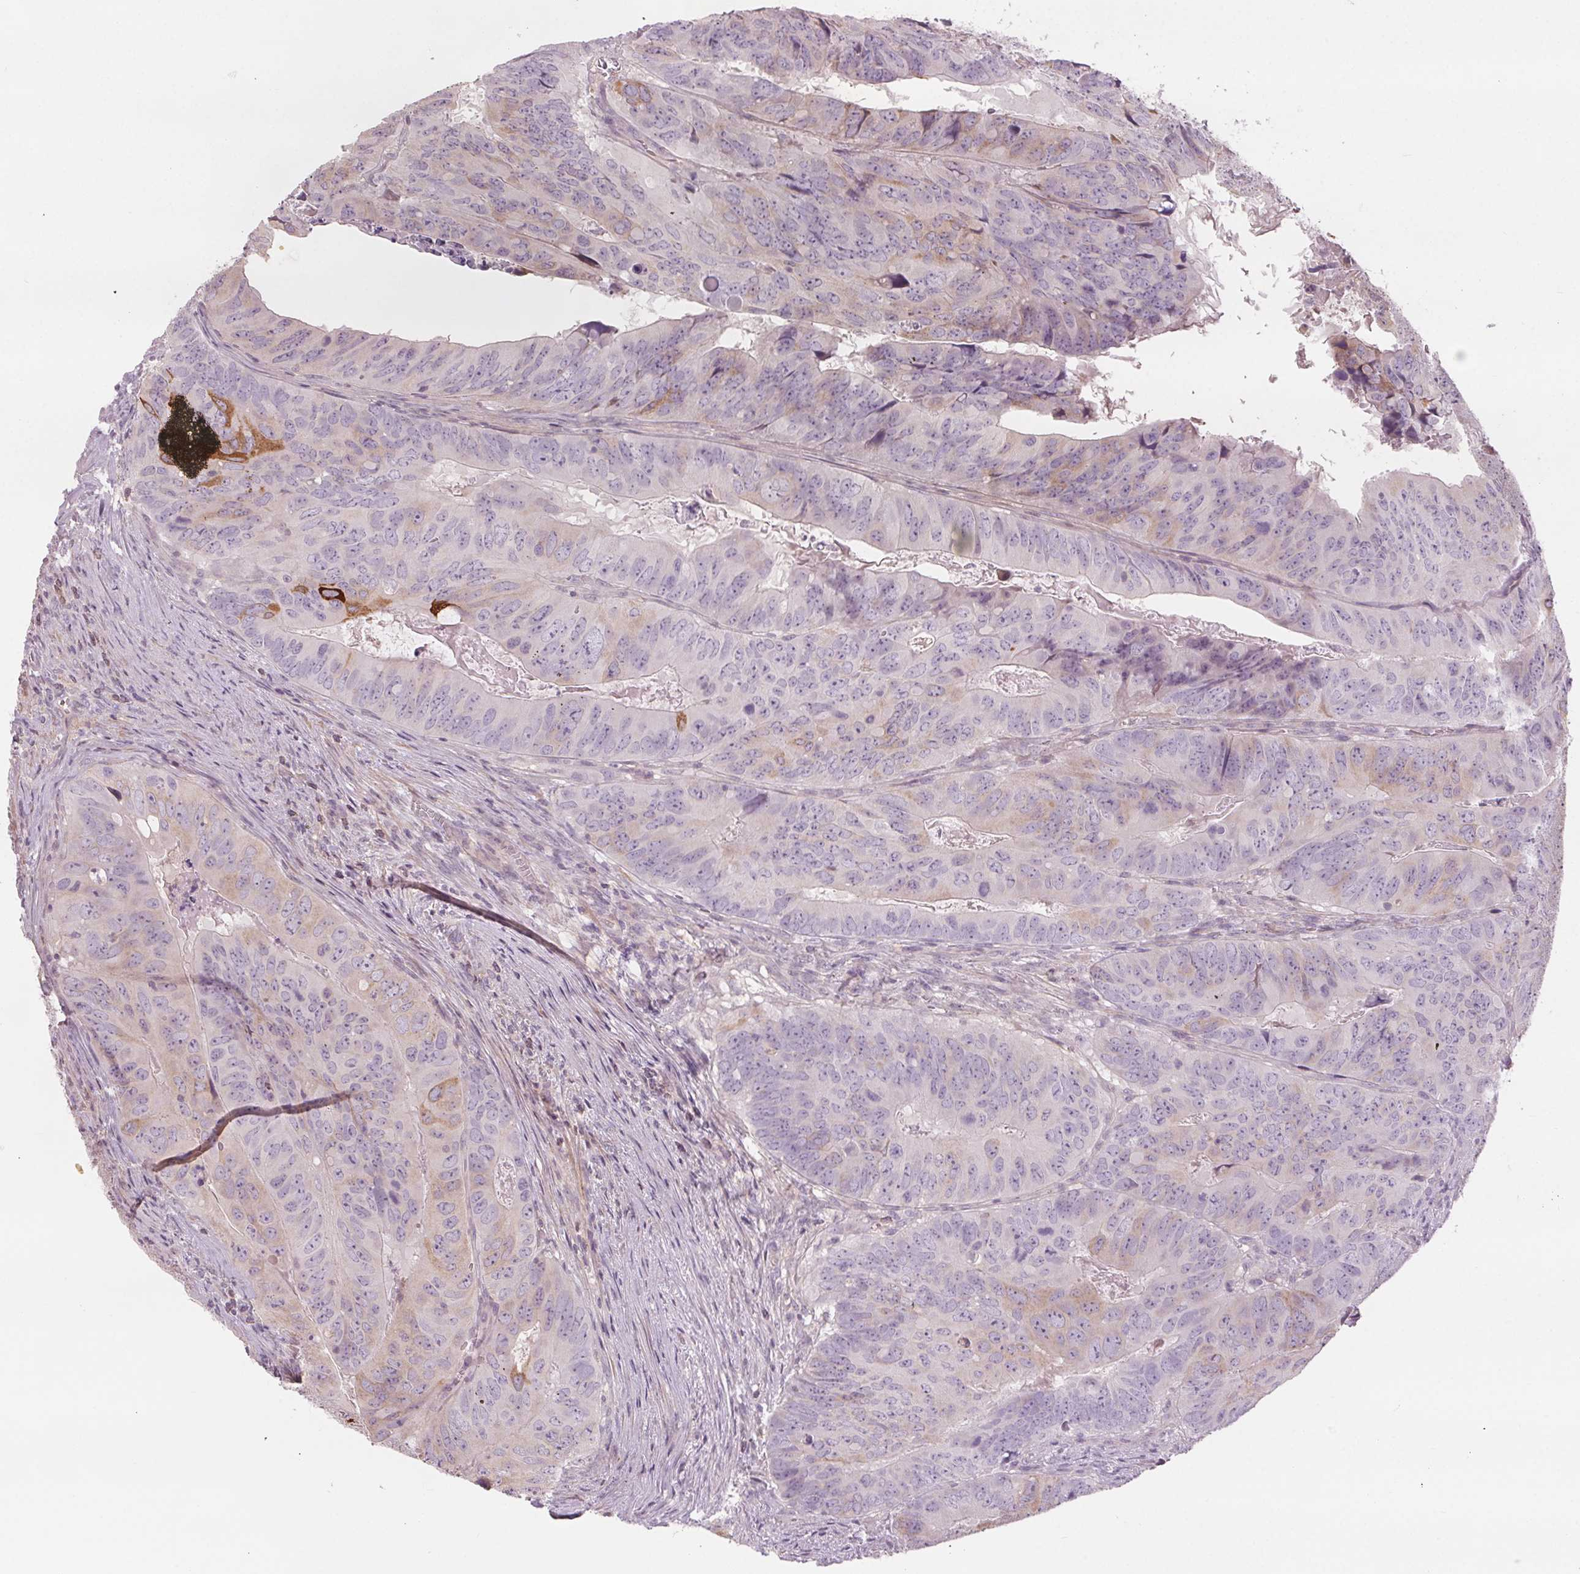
{"staining": {"intensity": "weak", "quantity": "<25%", "location": "cytoplasmic/membranous"}, "tissue": "colorectal cancer", "cell_type": "Tumor cells", "image_type": "cancer", "snomed": [{"axis": "morphology", "description": "Adenocarcinoma, NOS"}, {"axis": "topography", "description": "Colon"}], "caption": "This is an immunohistochemistry (IHC) image of adenocarcinoma (colorectal). There is no positivity in tumor cells.", "gene": "HHLA2", "patient": {"sex": "male", "age": 79}}